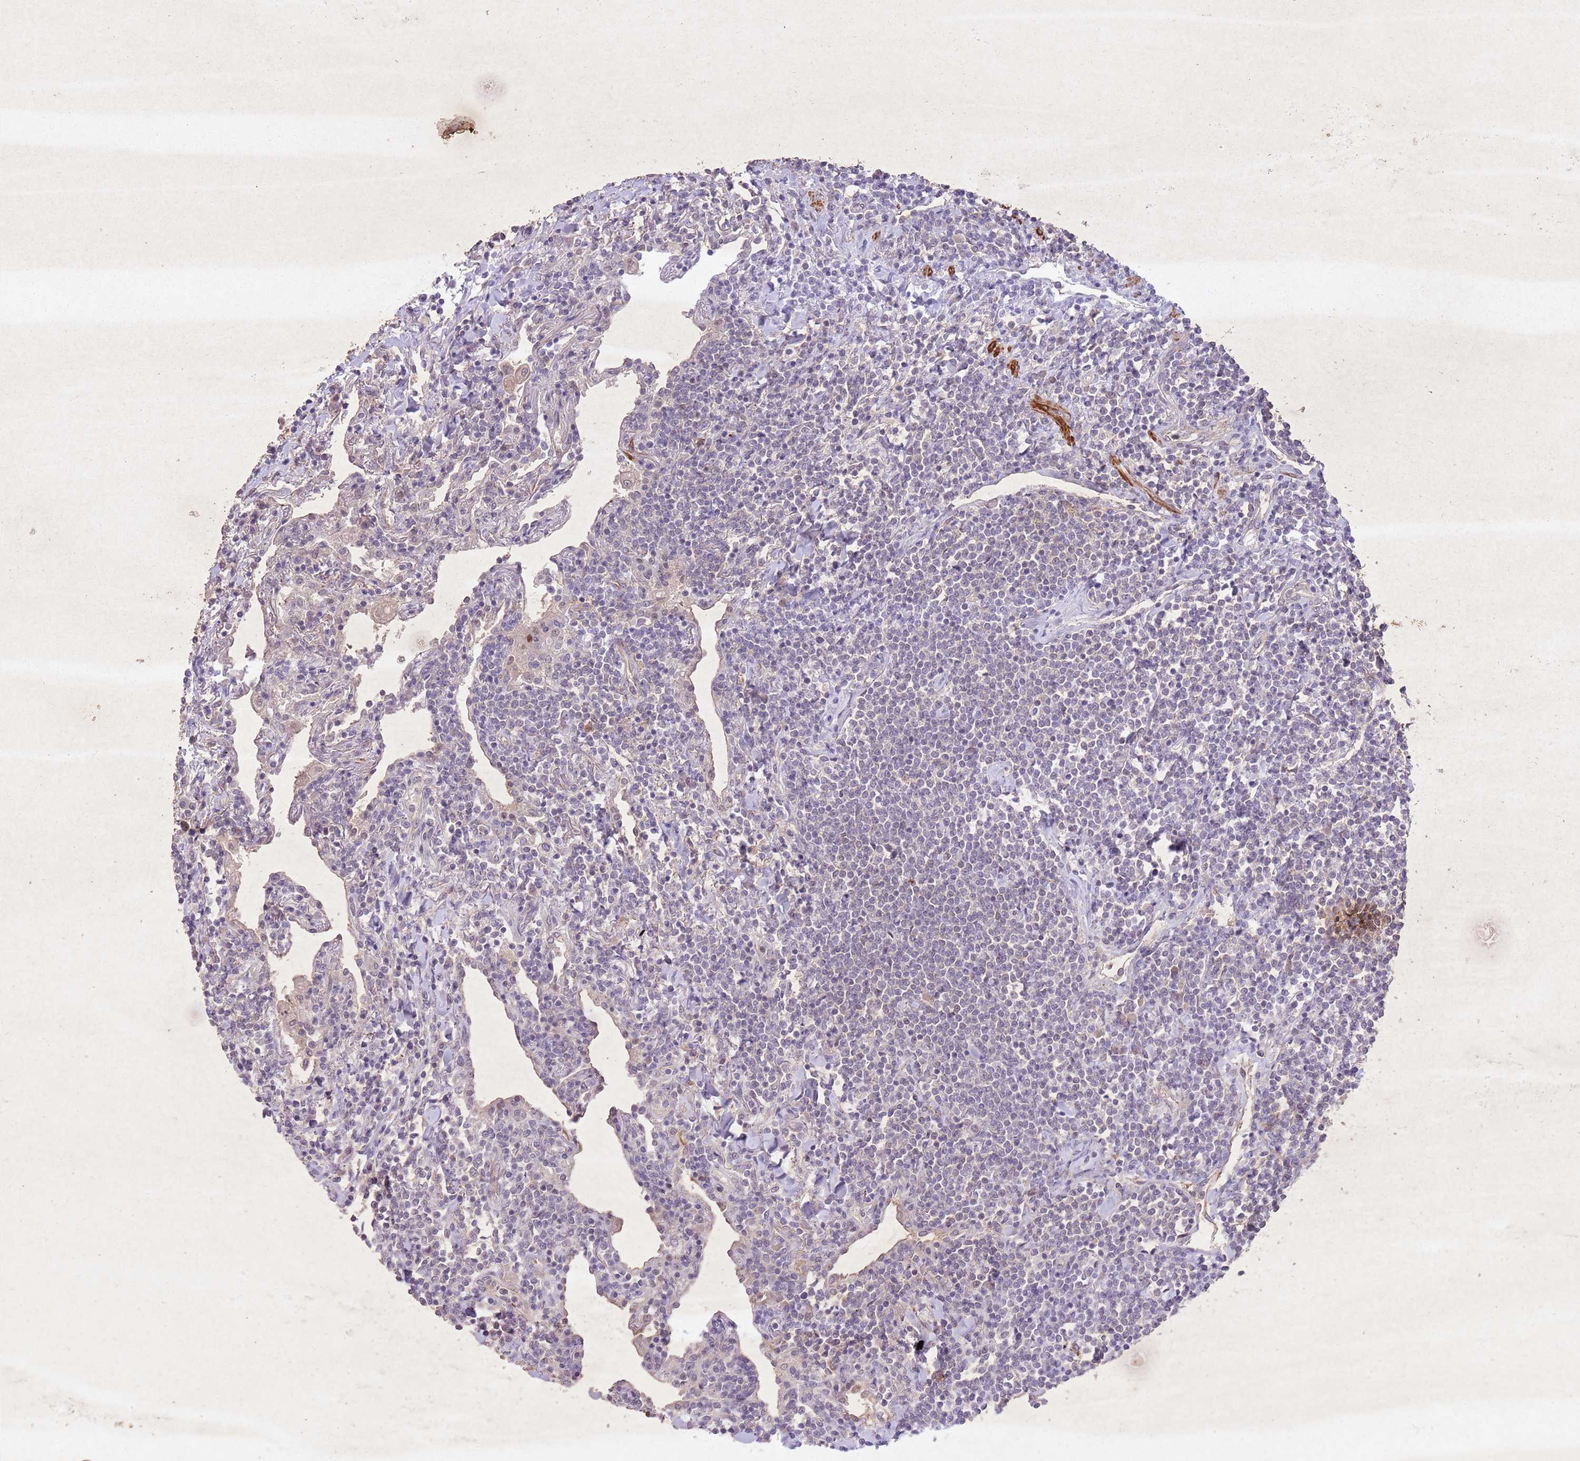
{"staining": {"intensity": "negative", "quantity": "none", "location": "none"}, "tissue": "lymphoma", "cell_type": "Tumor cells", "image_type": "cancer", "snomed": [{"axis": "morphology", "description": "Malignant lymphoma, non-Hodgkin's type, Low grade"}, {"axis": "topography", "description": "Lung"}], "caption": "Malignant lymphoma, non-Hodgkin's type (low-grade) stained for a protein using IHC shows no positivity tumor cells.", "gene": "CCNI", "patient": {"sex": "female", "age": 71}}